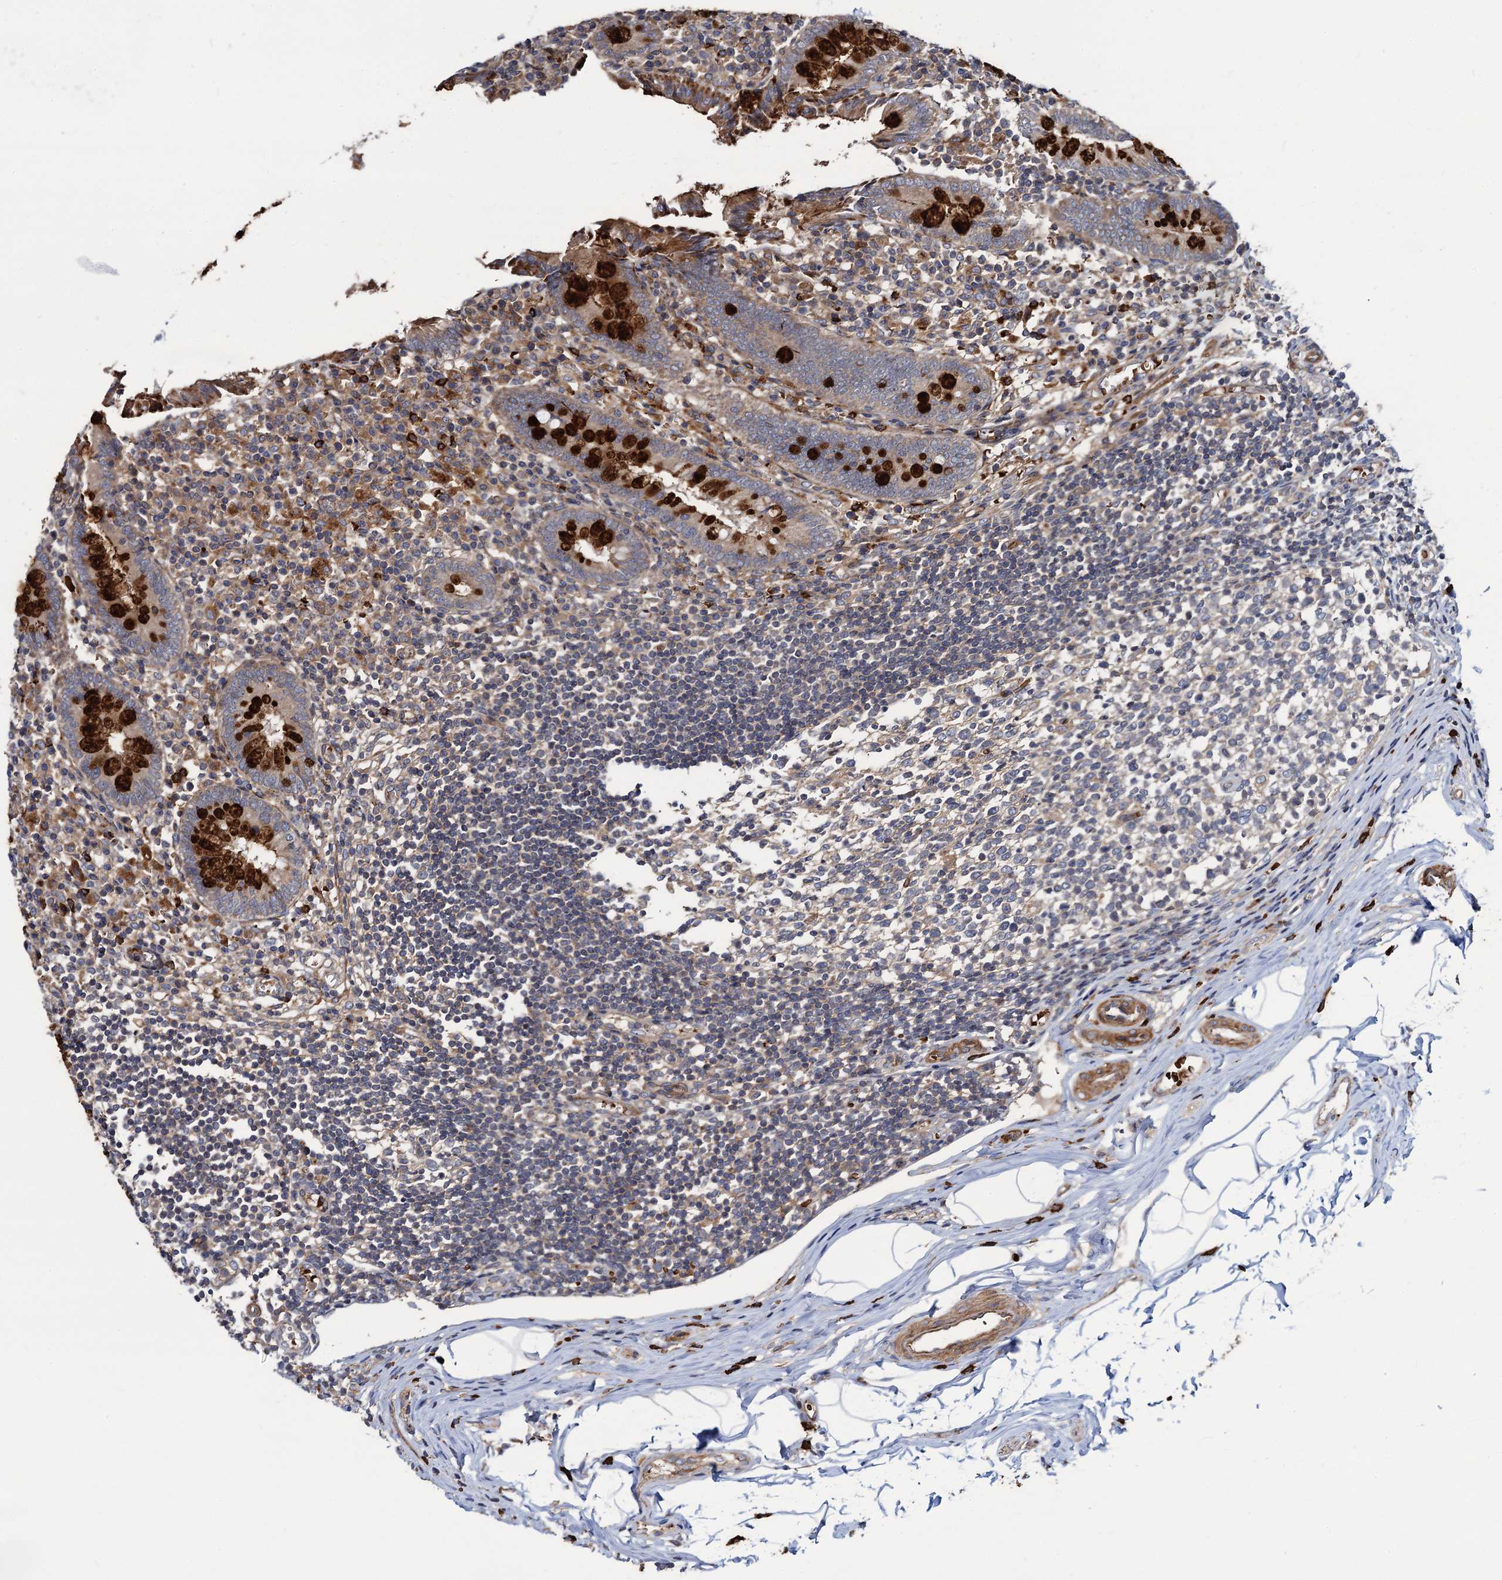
{"staining": {"intensity": "strong", "quantity": "25%-75%", "location": "cytoplasmic/membranous"}, "tissue": "appendix", "cell_type": "Glandular cells", "image_type": "normal", "snomed": [{"axis": "morphology", "description": "Normal tissue, NOS"}, {"axis": "topography", "description": "Appendix"}], "caption": "Appendix stained for a protein displays strong cytoplasmic/membranous positivity in glandular cells. (DAB = brown stain, brightfield microscopy at high magnification).", "gene": "KXD1", "patient": {"sex": "female", "age": 17}}